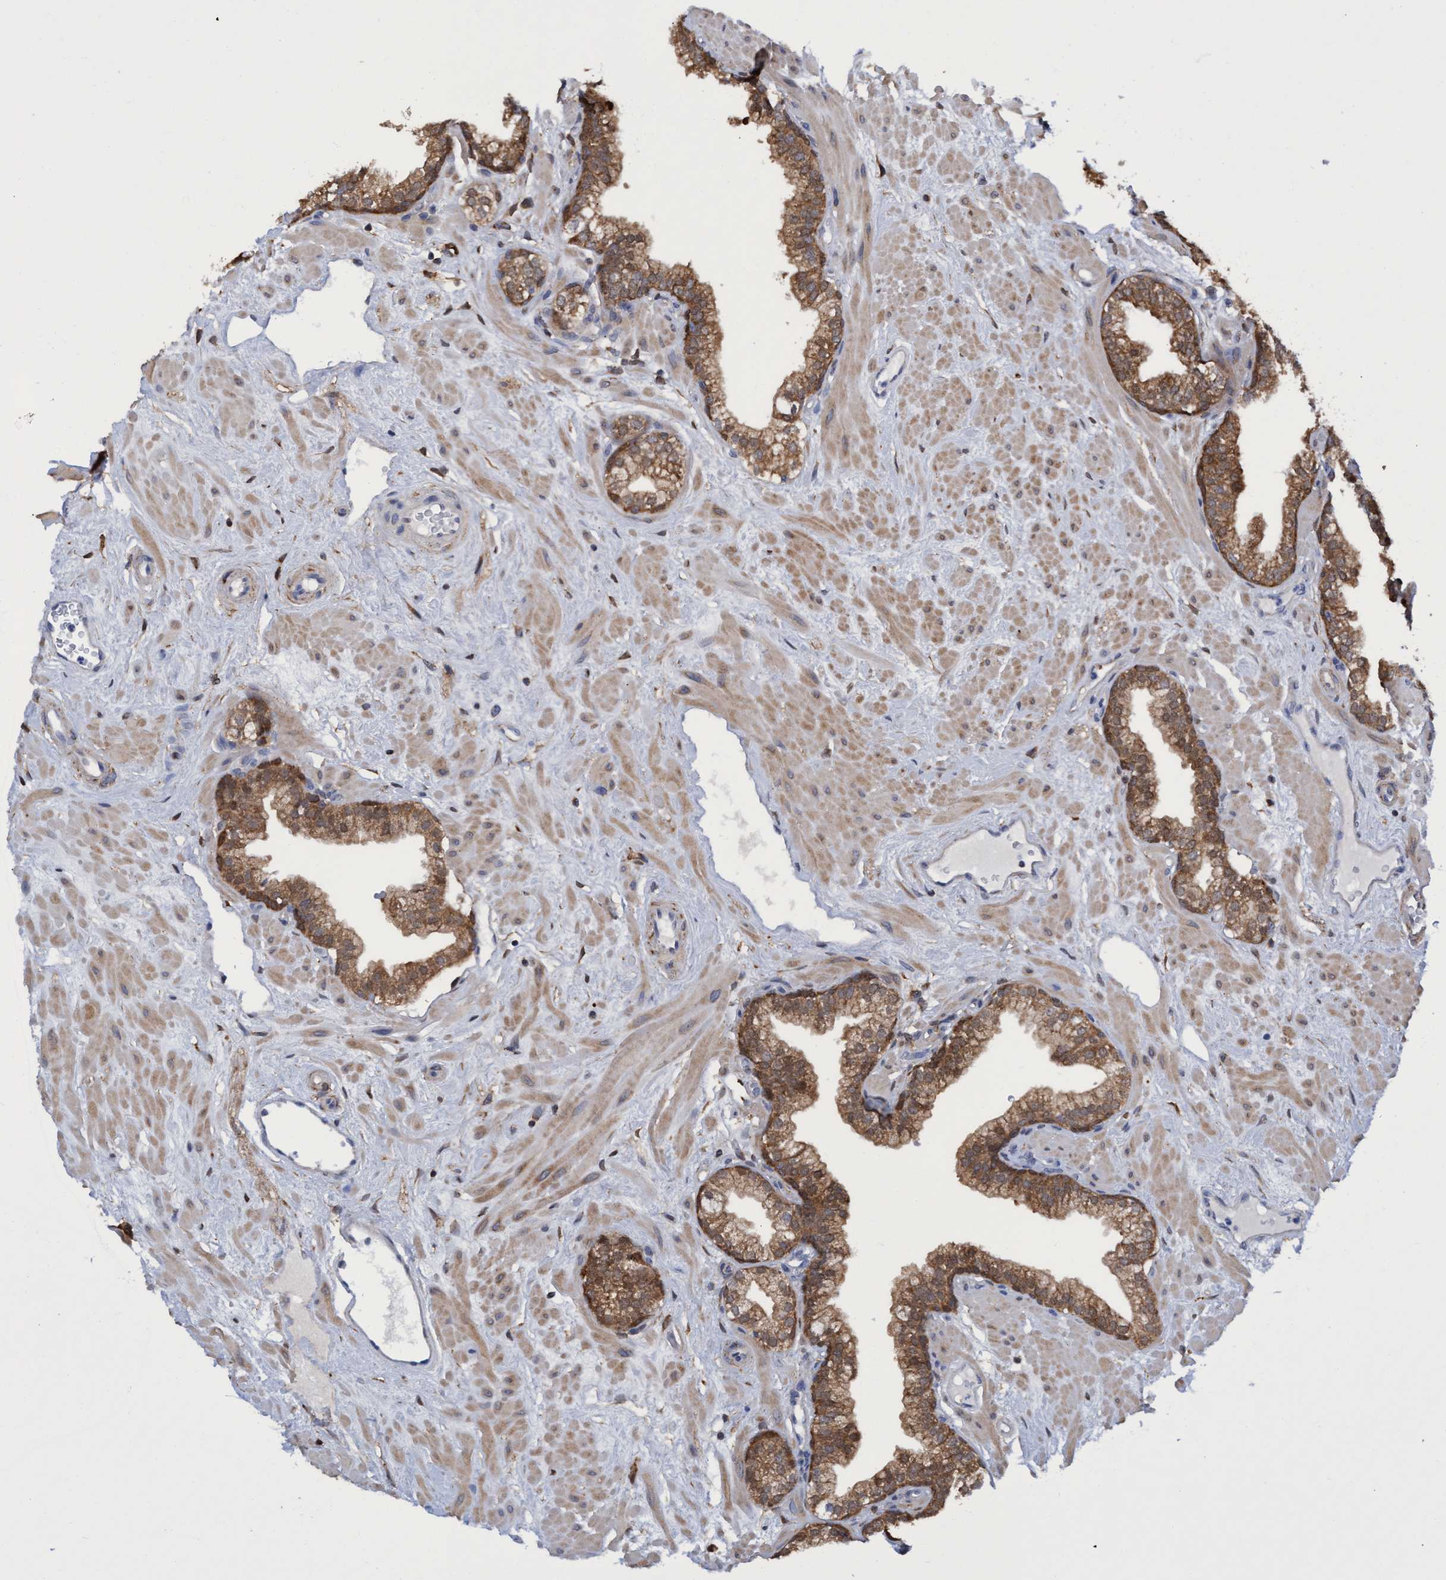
{"staining": {"intensity": "strong", "quantity": ">75%", "location": "cytoplasmic/membranous"}, "tissue": "prostate", "cell_type": "Glandular cells", "image_type": "normal", "snomed": [{"axis": "morphology", "description": "Normal tissue, NOS"}, {"axis": "morphology", "description": "Urothelial carcinoma, Low grade"}, {"axis": "topography", "description": "Urinary bladder"}, {"axis": "topography", "description": "Prostate"}], "caption": "Glandular cells show strong cytoplasmic/membranous positivity in about >75% of cells in unremarkable prostate. (DAB = brown stain, brightfield microscopy at high magnification).", "gene": "CRYZ", "patient": {"sex": "male", "age": 60}}